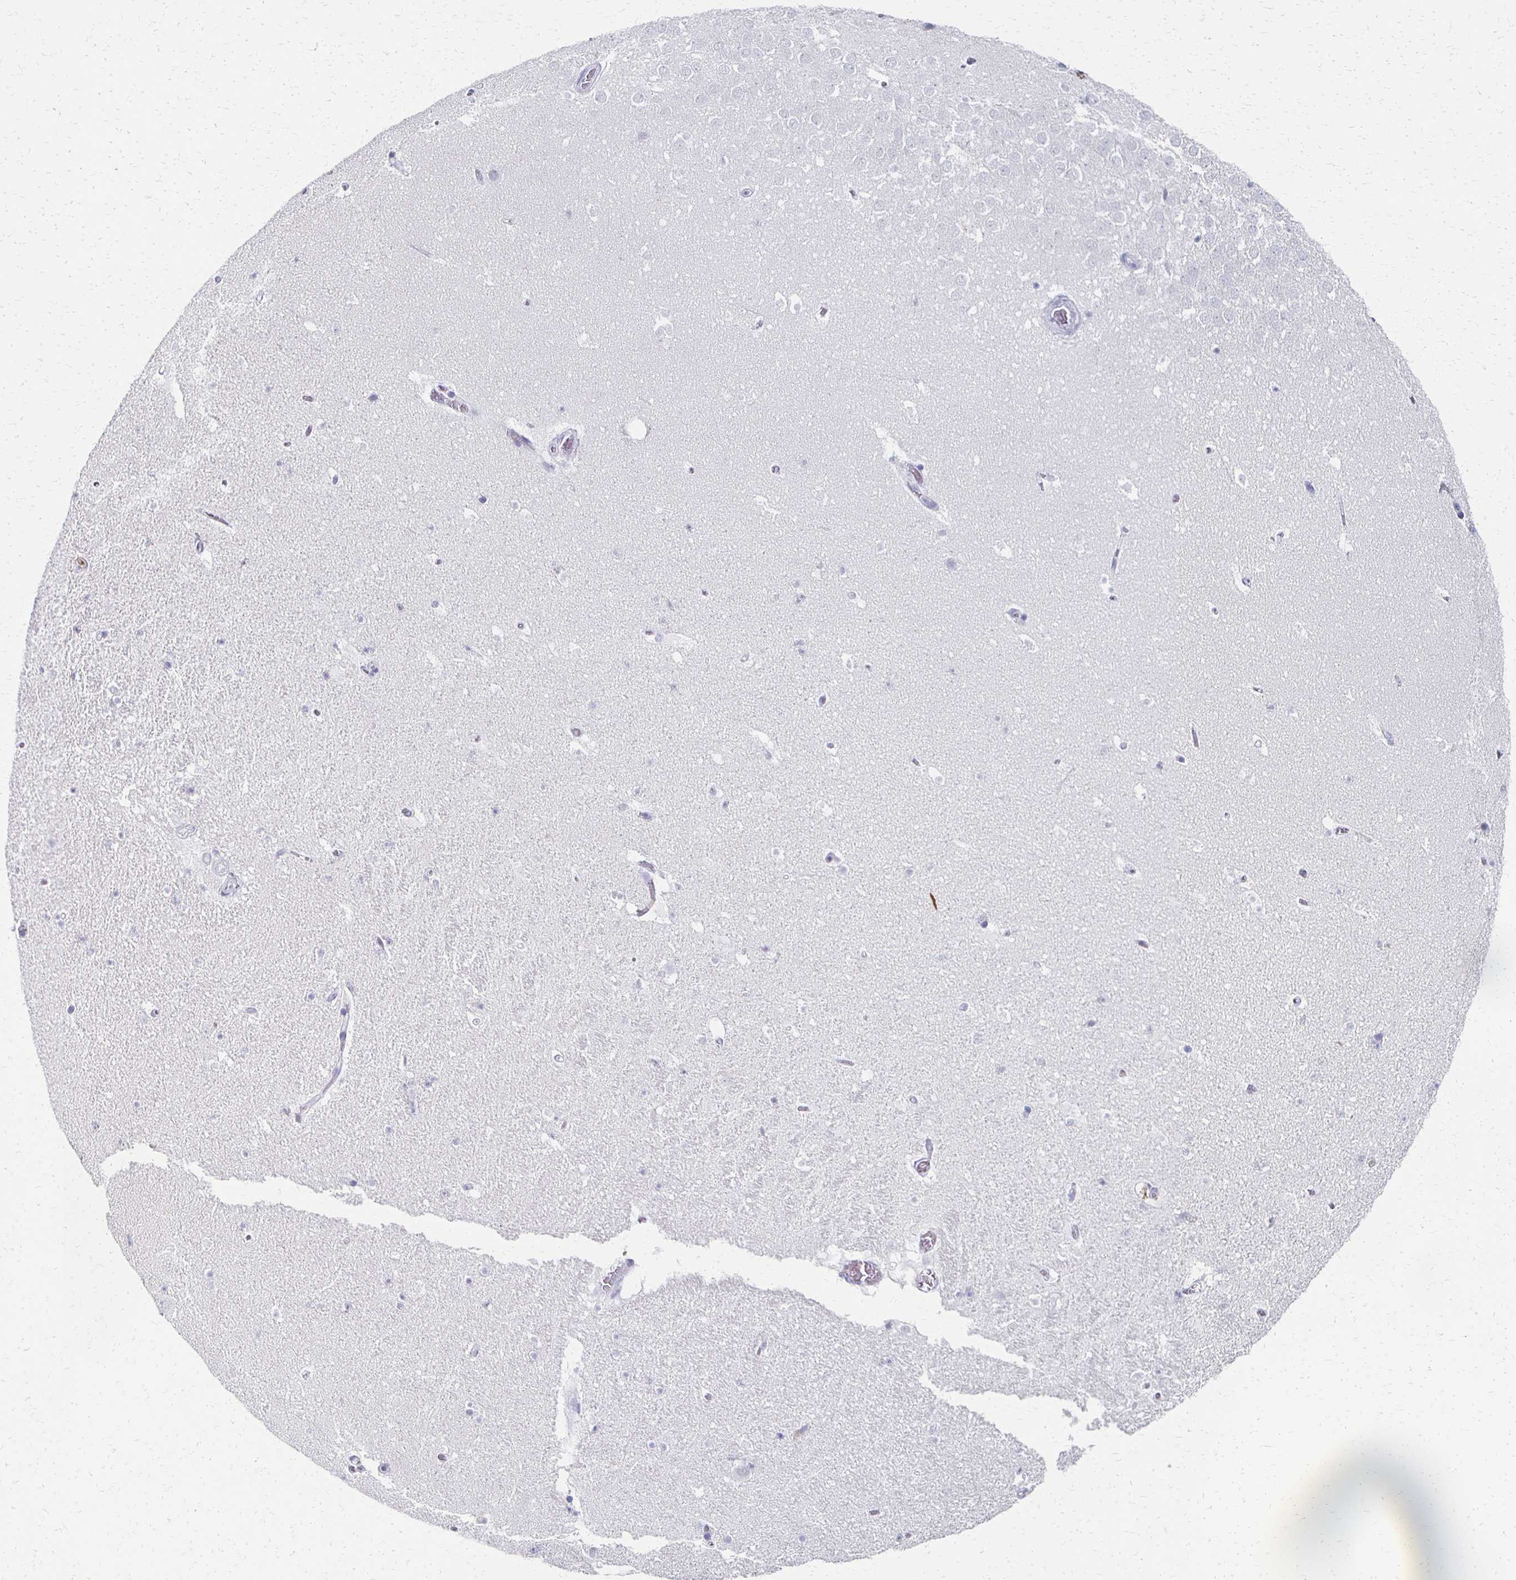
{"staining": {"intensity": "negative", "quantity": "none", "location": "none"}, "tissue": "hippocampus", "cell_type": "Glial cells", "image_type": "normal", "snomed": [{"axis": "morphology", "description": "Normal tissue, NOS"}, {"axis": "topography", "description": "Hippocampus"}], "caption": "DAB (3,3'-diaminobenzidine) immunohistochemical staining of normal human hippocampus demonstrates no significant positivity in glial cells.", "gene": "CXCR2", "patient": {"sex": "female", "age": 42}}